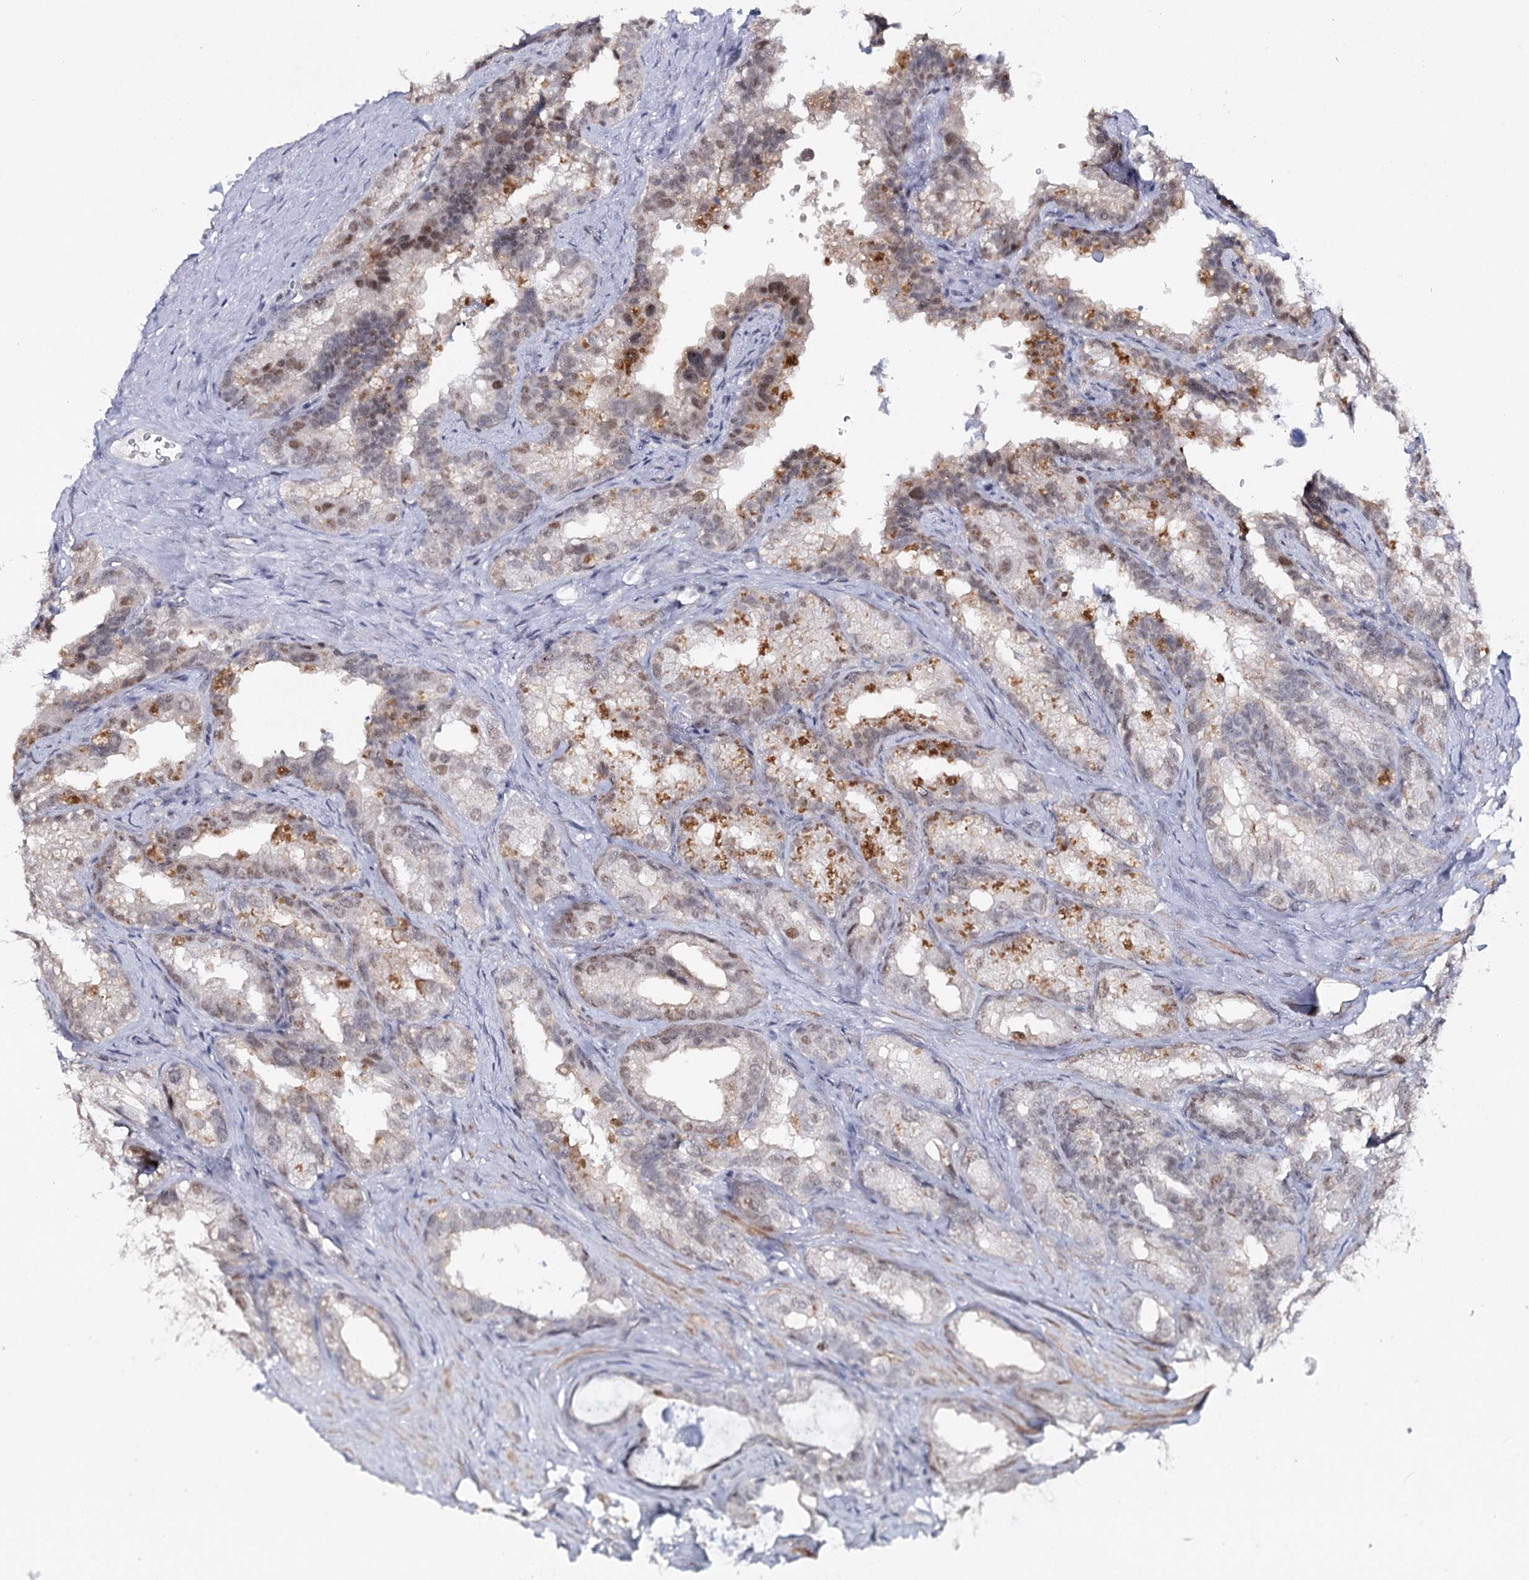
{"staining": {"intensity": "weak", "quantity": "<25%", "location": "nuclear"}, "tissue": "seminal vesicle", "cell_type": "Glandular cells", "image_type": "normal", "snomed": [{"axis": "morphology", "description": "Normal tissue, NOS"}, {"axis": "topography", "description": "Seminal veicle"}], "caption": "Glandular cells show no significant staining in normal seminal vesicle.", "gene": "ZC3H8", "patient": {"sex": "male", "age": 60}}